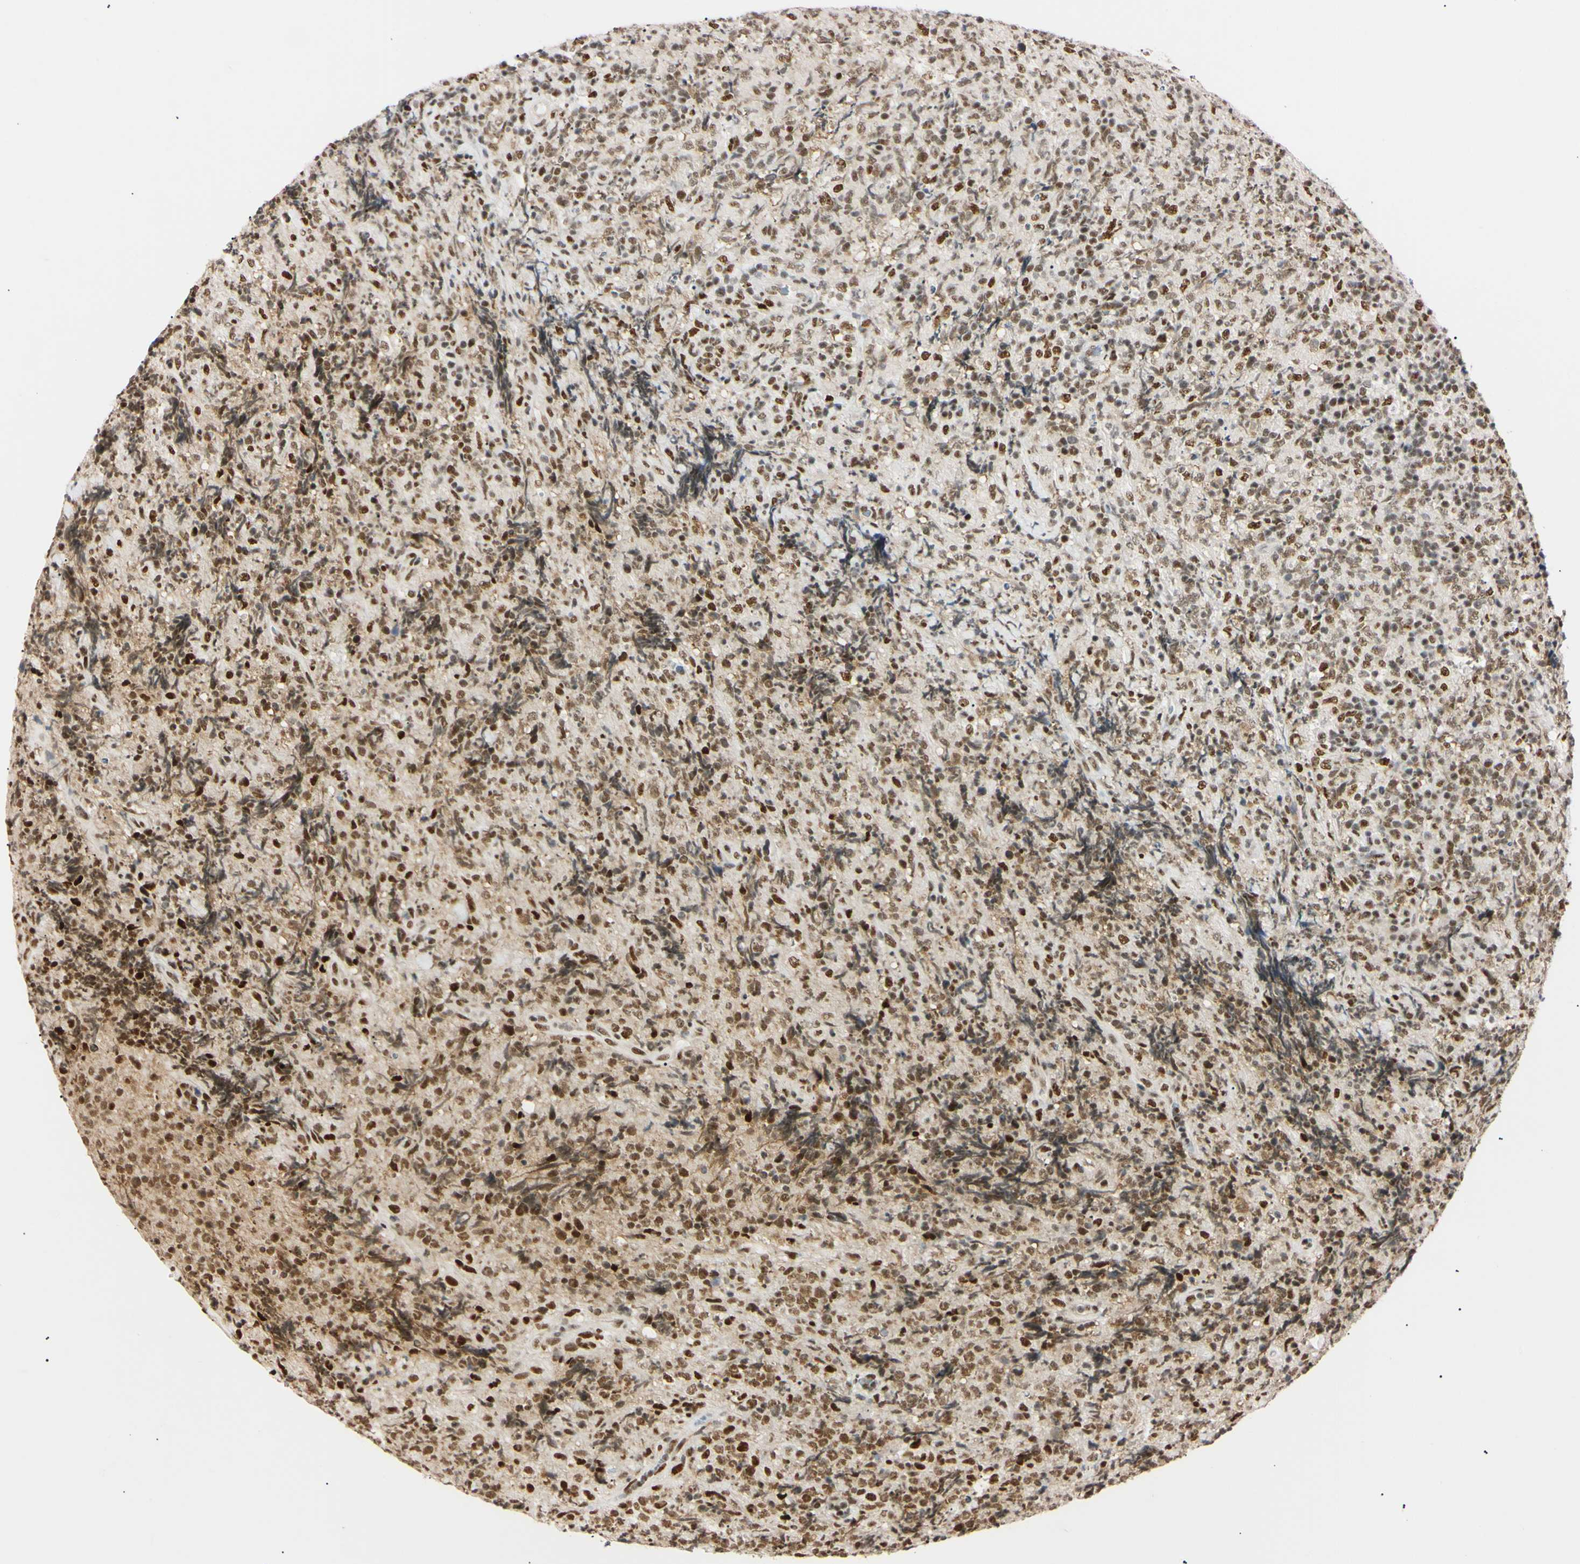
{"staining": {"intensity": "moderate", "quantity": ">75%", "location": "nuclear"}, "tissue": "lymphoma", "cell_type": "Tumor cells", "image_type": "cancer", "snomed": [{"axis": "morphology", "description": "Malignant lymphoma, non-Hodgkin's type, High grade"}, {"axis": "topography", "description": "Tonsil"}], "caption": "The immunohistochemical stain labels moderate nuclear expression in tumor cells of lymphoma tissue. The staining is performed using DAB (3,3'-diaminobenzidine) brown chromogen to label protein expression. The nuclei are counter-stained blue using hematoxylin.", "gene": "ZNF134", "patient": {"sex": "female", "age": 36}}